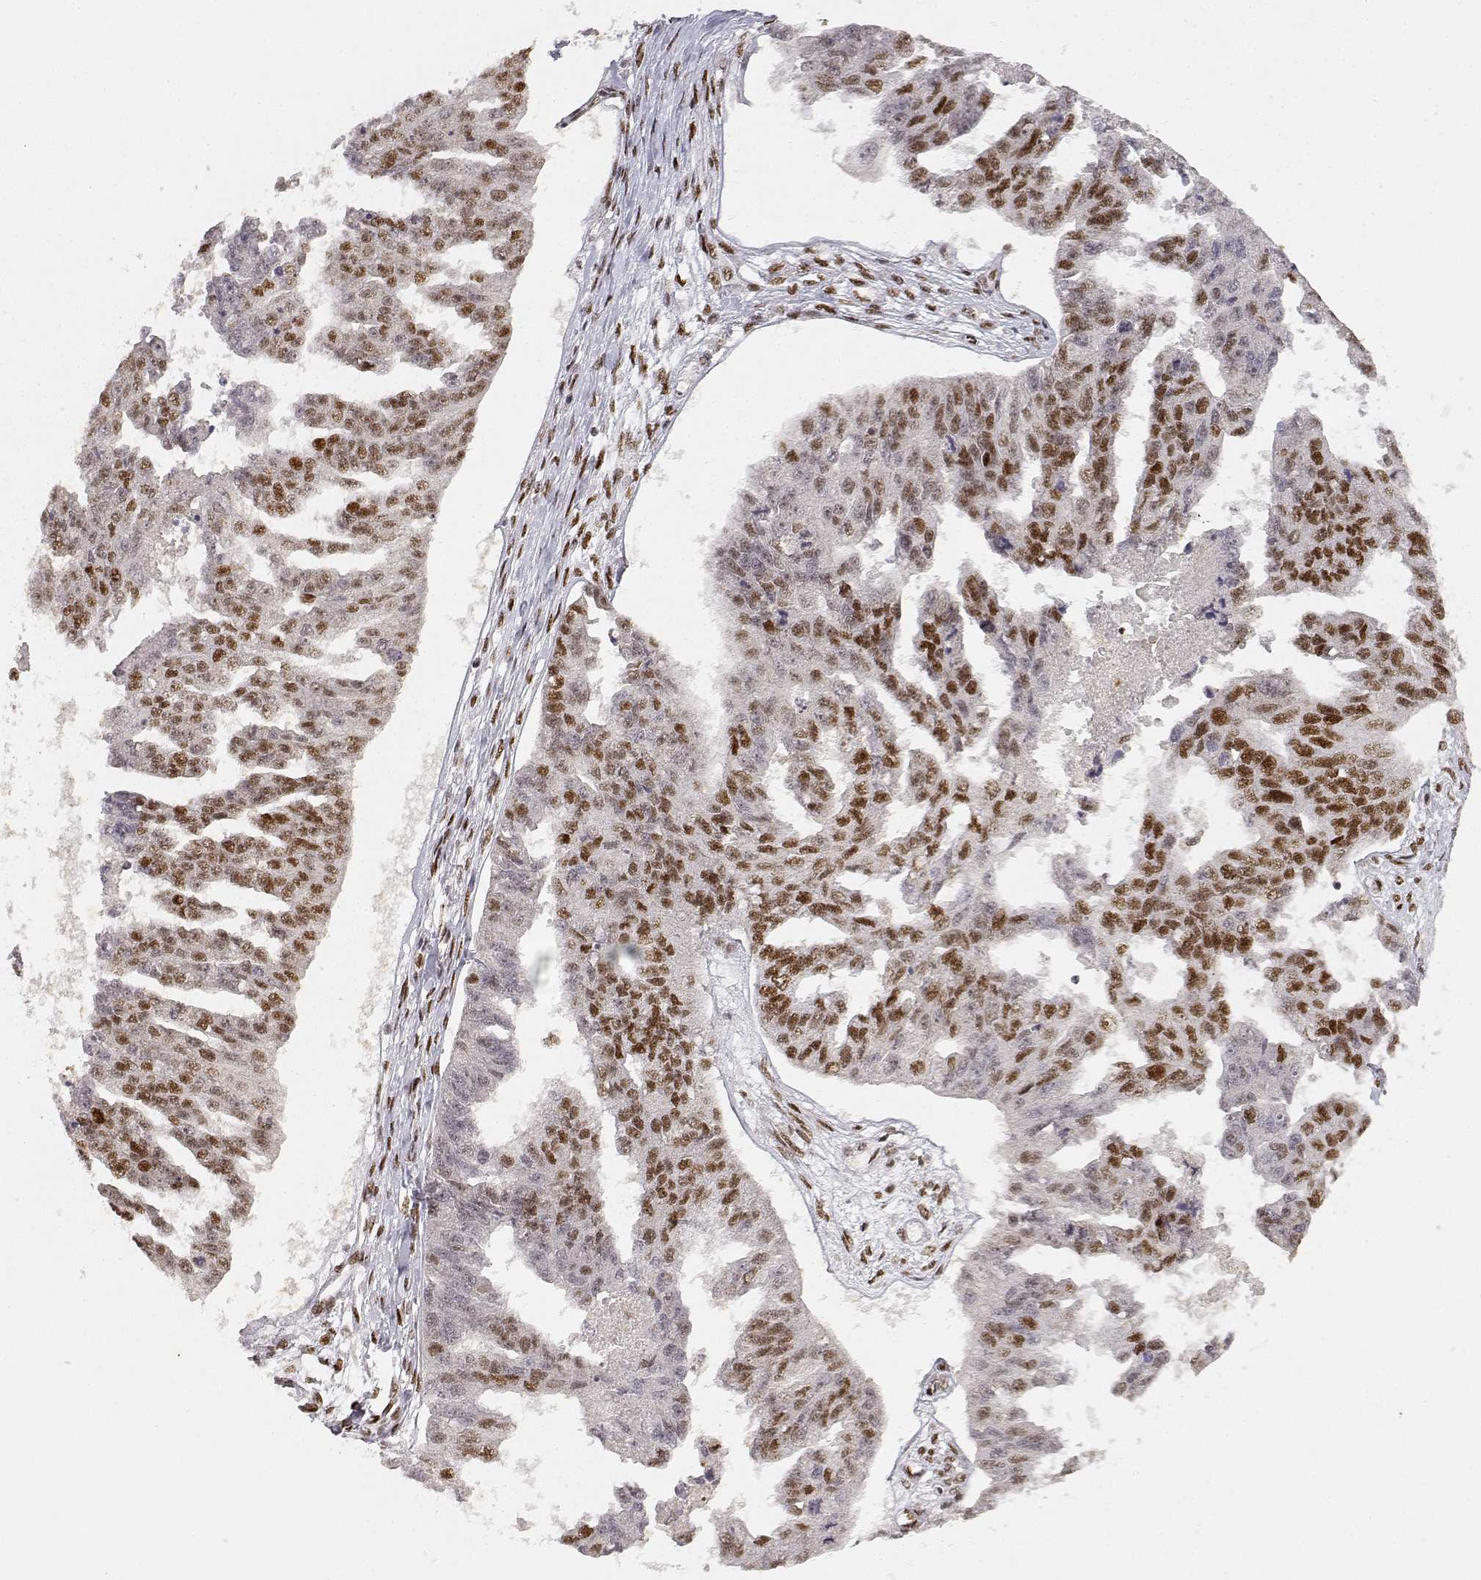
{"staining": {"intensity": "strong", "quantity": "<25%", "location": "nuclear"}, "tissue": "ovarian cancer", "cell_type": "Tumor cells", "image_type": "cancer", "snomed": [{"axis": "morphology", "description": "Cystadenocarcinoma, serous, NOS"}, {"axis": "topography", "description": "Ovary"}], "caption": "The histopathology image shows staining of serous cystadenocarcinoma (ovarian), revealing strong nuclear protein staining (brown color) within tumor cells. (Stains: DAB (3,3'-diaminobenzidine) in brown, nuclei in blue, Microscopy: brightfield microscopy at high magnification).", "gene": "RSF1", "patient": {"sex": "female", "age": 58}}